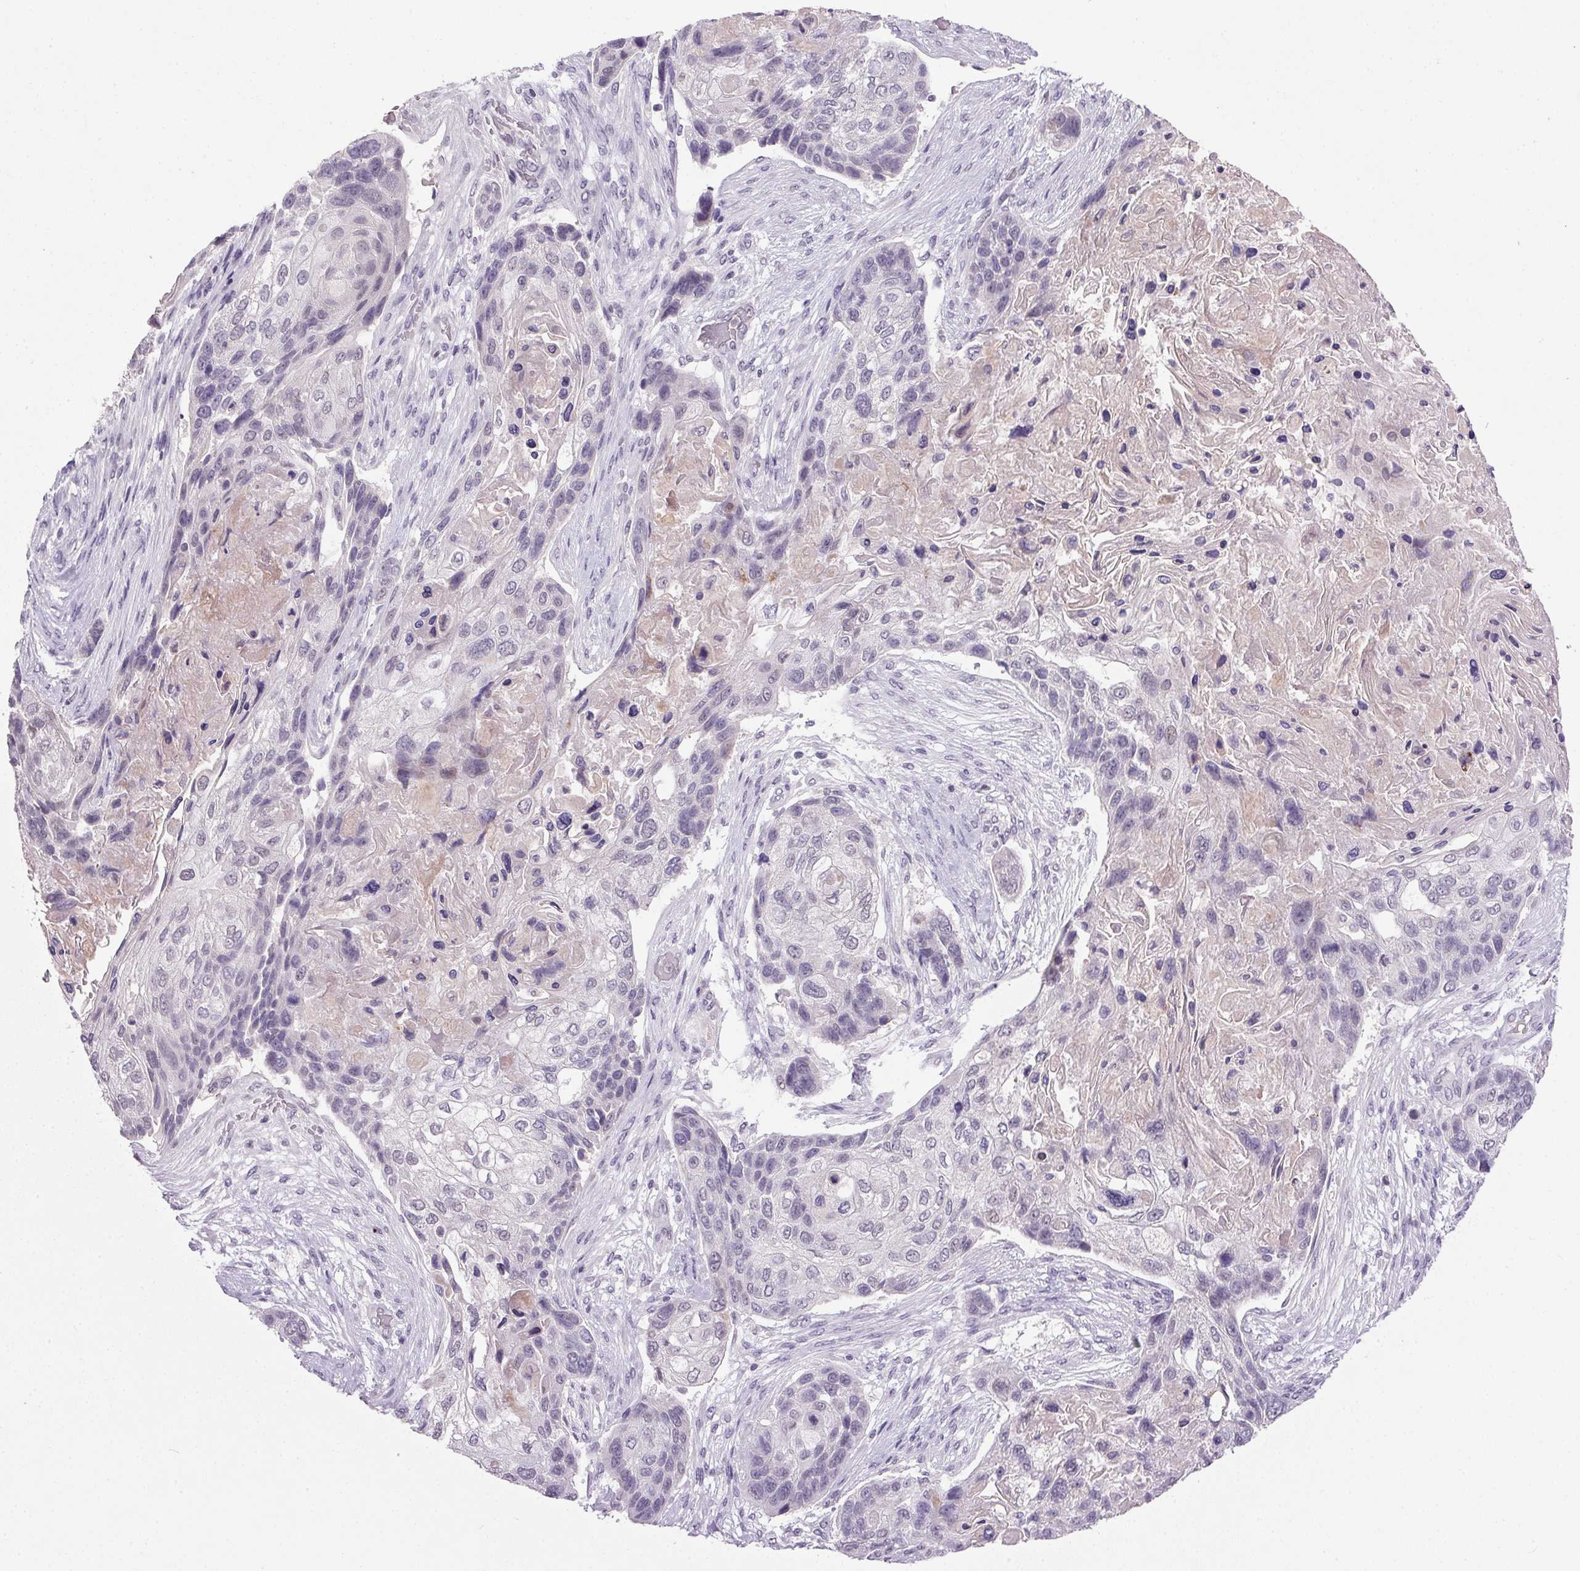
{"staining": {"intensity": "negative", "quantity": "none", "location": "none"}, "tissue": "lung cancer", "cell_type": "Tumor cells", "image_type": "cancer", "snomed": [{"axis": "morphology", "description": "Squamous cell carcinoma, NOS"}, {"axis": "topography", "description": "Lung"}], "caption": "Tumor cells are negative for protein expression in human lung cancer.", "gene": "TRDN", "patient": {"sex": "male", "age": 69}}